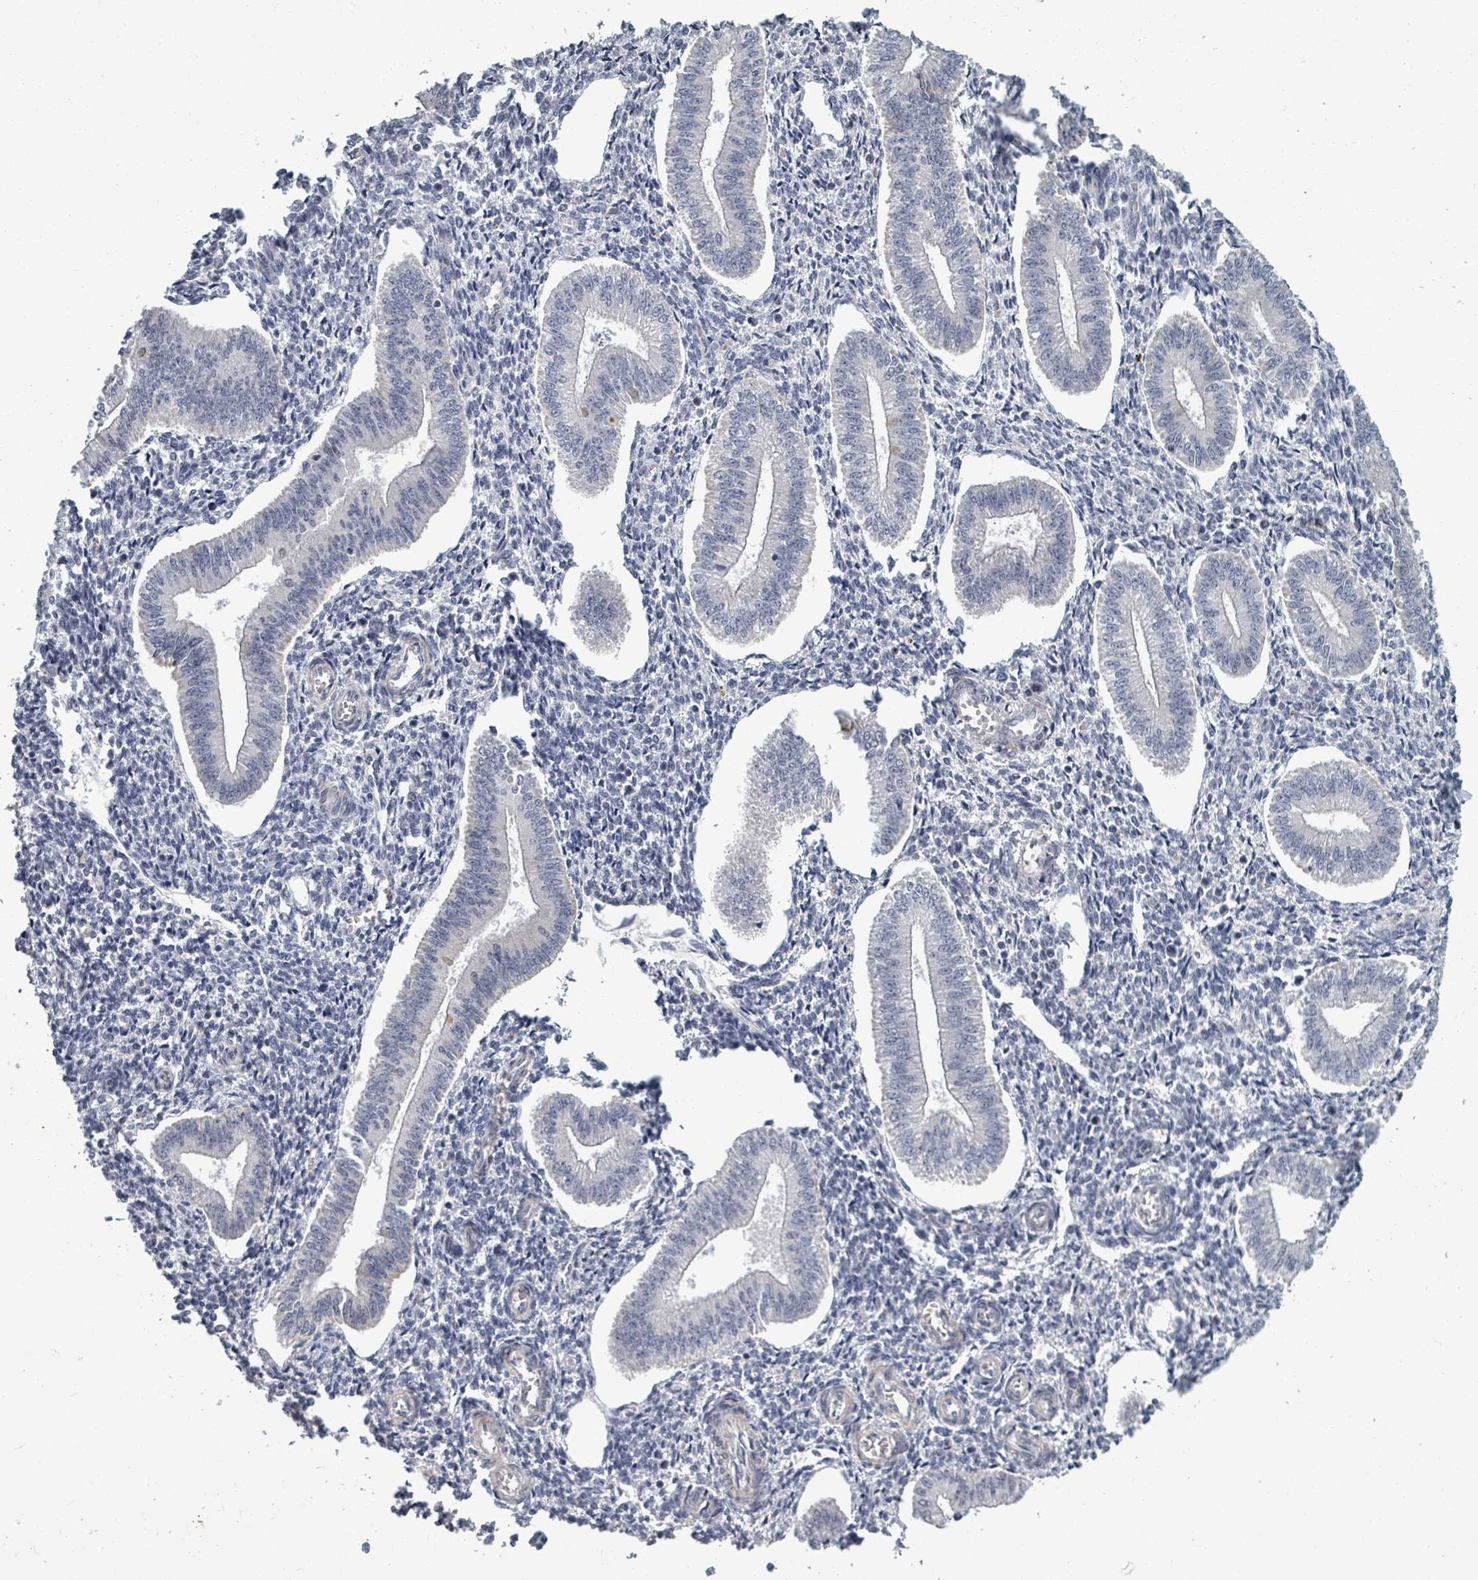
{"staining": {"intensity": "negative", "quantity": "none", "location": "none"}, "tissue": "endometrium", "cell_type": "Cells in endometrial stroma", "image_type": "normal", "snomed": [{"axis": "morphology", "description": "Normal tissue, NOS"}, {"axis": "topography", "description": "Endometrium"}], "caption": "This is an IHC micrograph of benign endometrium. There is no positivity in cells in endometrial stroma.", "gene": "PTPN20", "patient": {"sex": "female", "age": 34}}